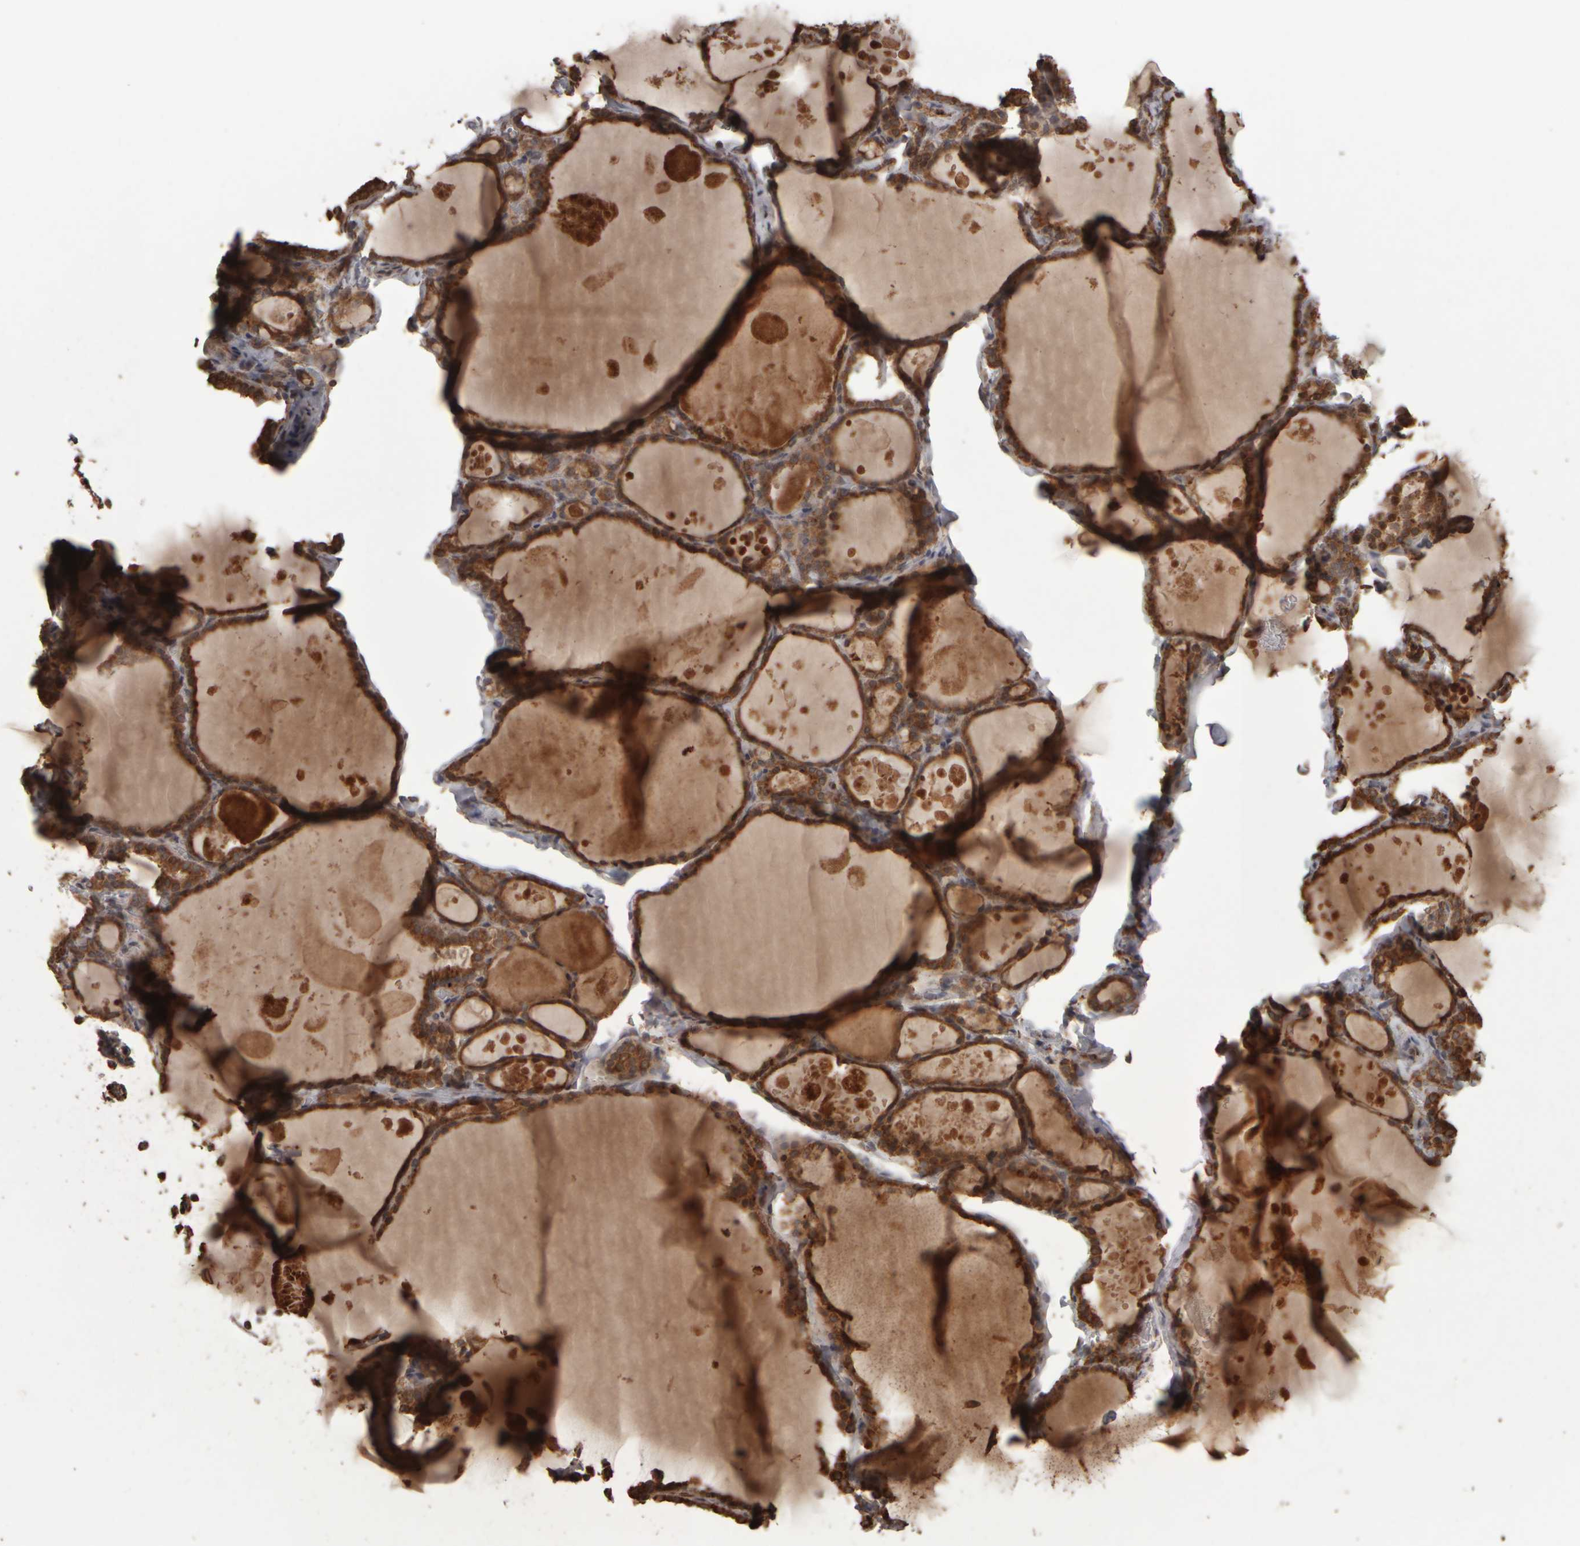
{"staining": {"intensity": "strong", "quantity": ">75%", "location": "cytoplasmic/membranous"}, "tissue": "thyroid gland", "cell_type": "Glandular cells", "image_type": "normal", "snomed": [{"axis": "morphology", "description": "Normal tissue, NOS"}, {"axis": "topography", "description": "Thyroid gland"}], "caption": "The immunohistochemical stain labels strong cytoplasmic/membranous expression in glandular cells of unremarkable thyroid gland. The staining is performed using DAB (3,3'-diaminobenzidine) brown chromogen to label protein expression. The nuclei are counter-stained blue using hematoxylin.", "gene": "AGBL3", "patient": {"sex": "male", "age": 56}}